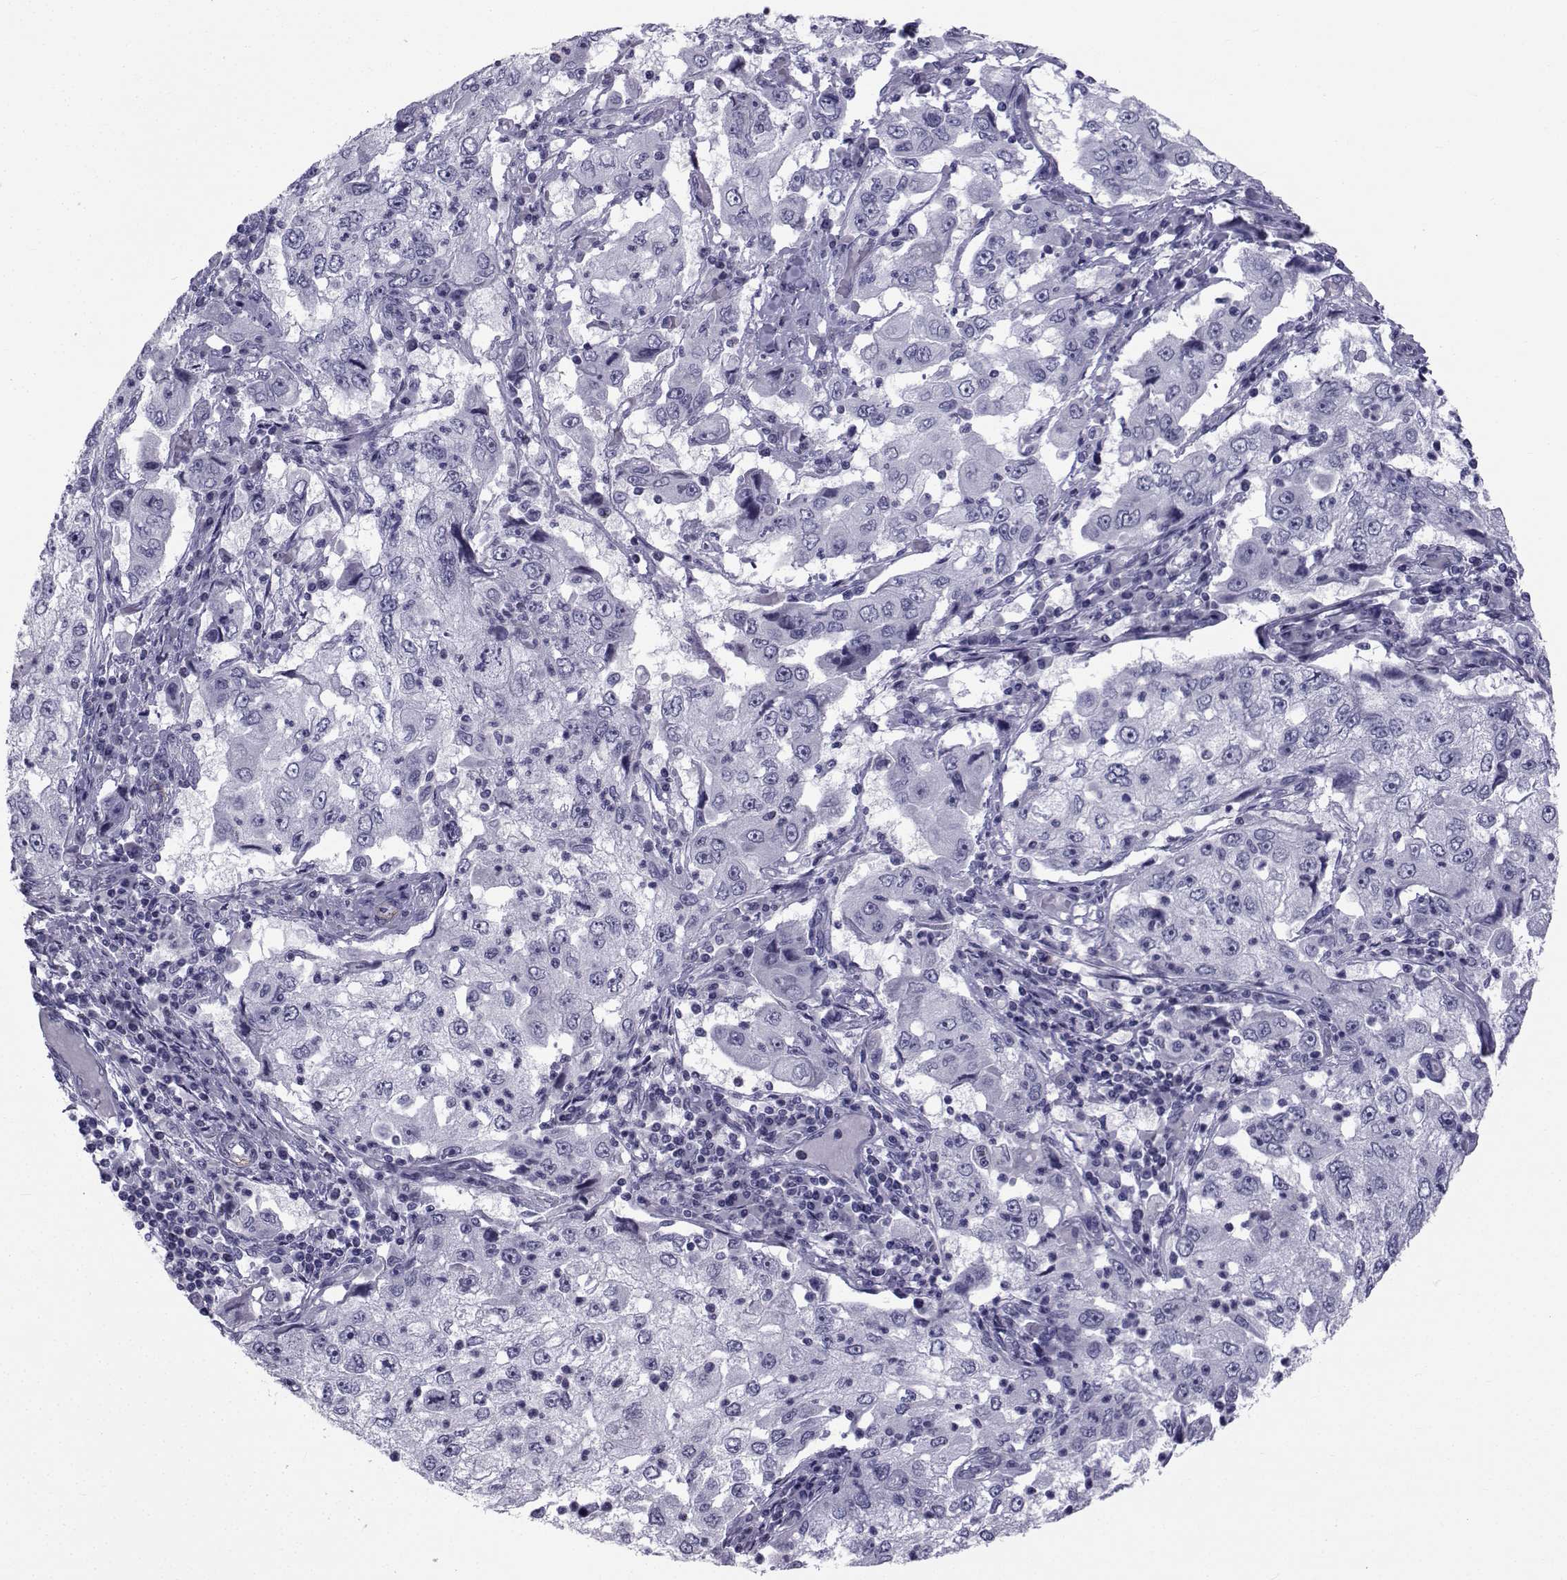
{"staining": {"intensity": "negative", "quantity": "none", "location": "none"}, "tissue": "cervical cancer", "cell_type": "Tumor cells", "image_type": "cancer", "snomed": [{"axis": "morphology", "description": "Squamous cell carcinoma, NOS"}, {"axis": "topography", "description": "Cervix"}], "caption": "There is no significant expression in tumor cells of cervical squamous cell carcinoma.", "gene": "SPANXD", "patient": {"sex": "female", "age": 36}}